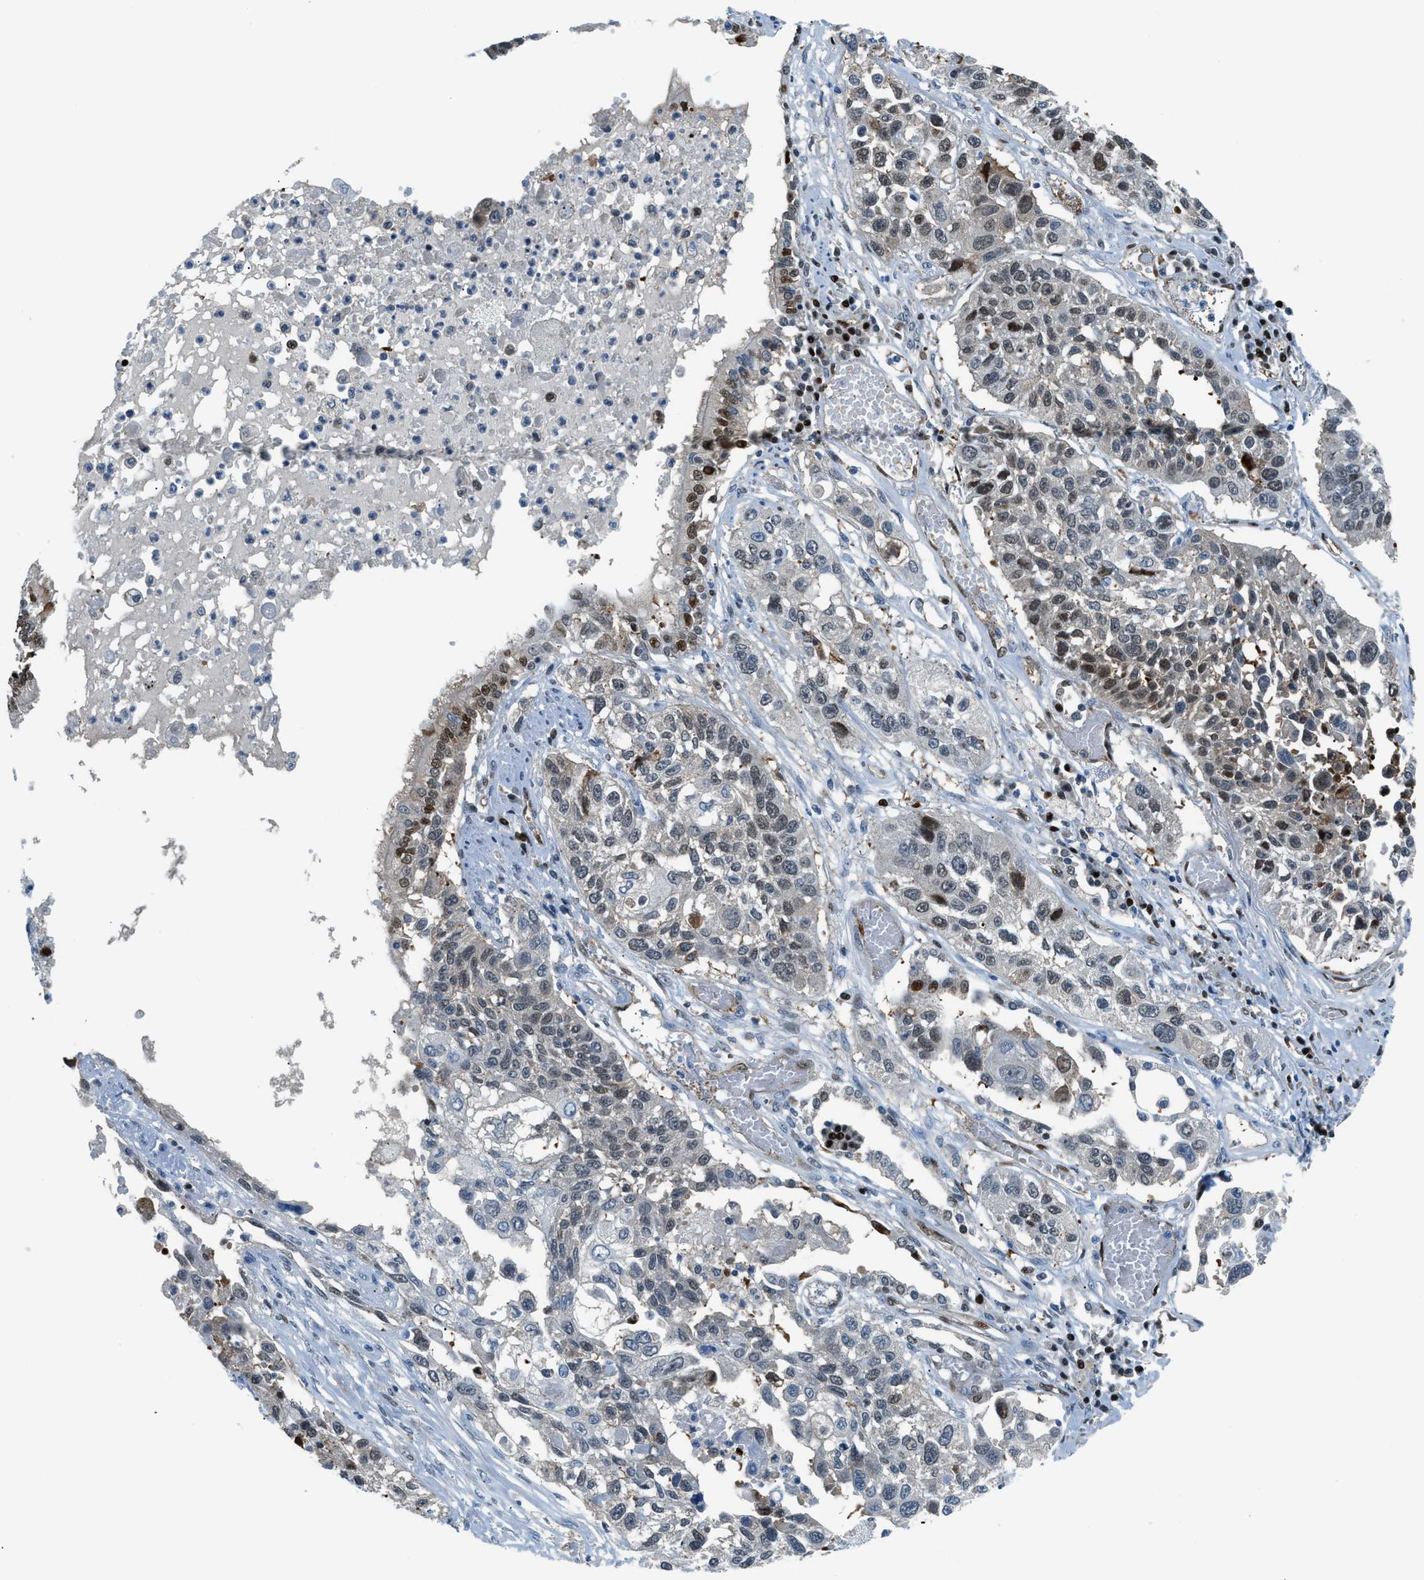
{"staining": {"intensity": "moderate", "quantity": "25%-75%", "location": "cytoplasmic/membranous,nuclear"}, "tissue": "lung cancer", "cell_type": "Tumor cells", "image_type": "cancer", "snomed": [{"axis": "morphology", "description": "Squamous cell carcinoma, NOS"}, {"axis": "topography", "description": "Lung"}], "caption": "Lung cancer stained with DAB immunohistochemistry (IHC) displays medium levels of moderate cytoplasmic/membranous and nuclear staining in approximately 25%-75% of tumor cells.", "gene": "YWHAE", "patient": {"sex": "male", "age": 71}}